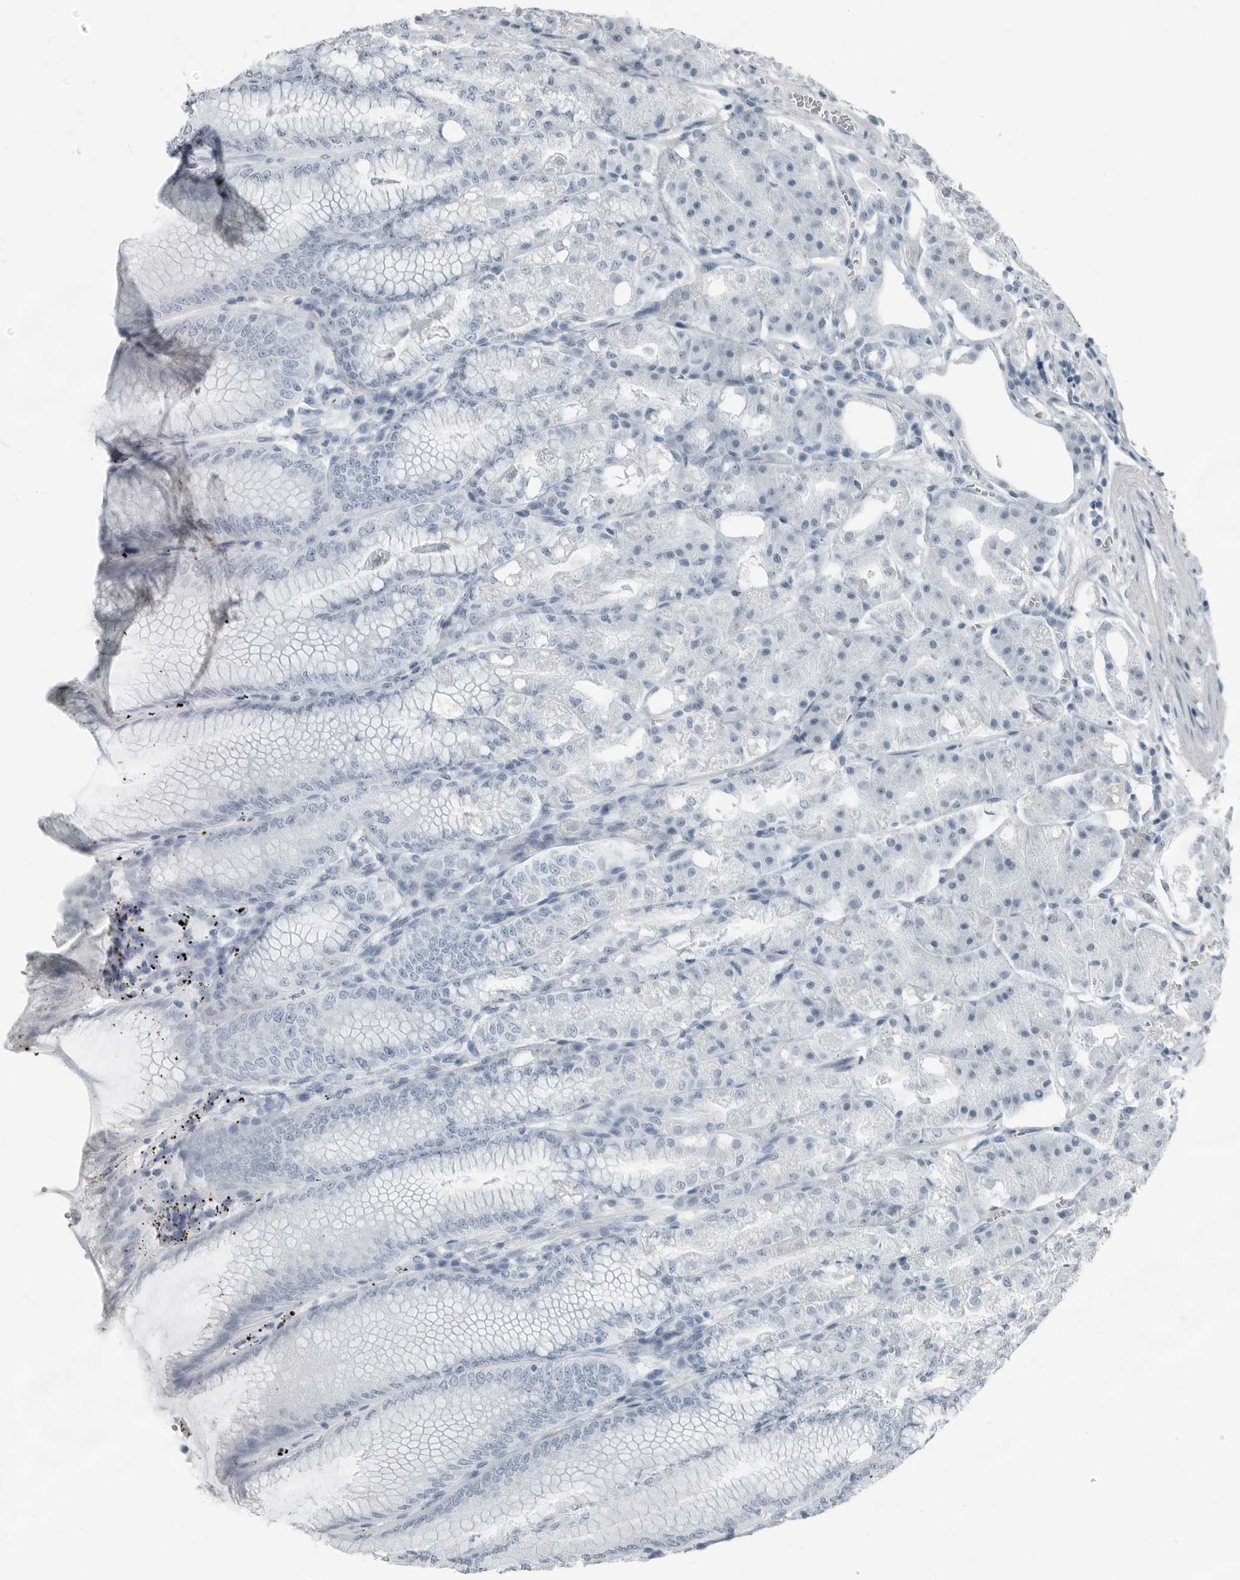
{"staining": {"intensity": "negative", "quantity": "none", "location": "none"}, "tissue": "stomach", "cell_type": "Glandular cells", "image_type": "normal", "snomed": [{"axis": "morphology", "description": "Normal tissue, NOS"}, {"axis": "topography", "description": "Stomach, lower"}], "caption": "The histopathology image demonstrates no significant expression in glandular cells of stomach. (Stains: DAB immunohistochemistry with hematoxylin counter stain, Microscopy: brightfield microscopy at high magnification).", "gene": "FABP6", "patient": {"sex": "male", "age": 71}}